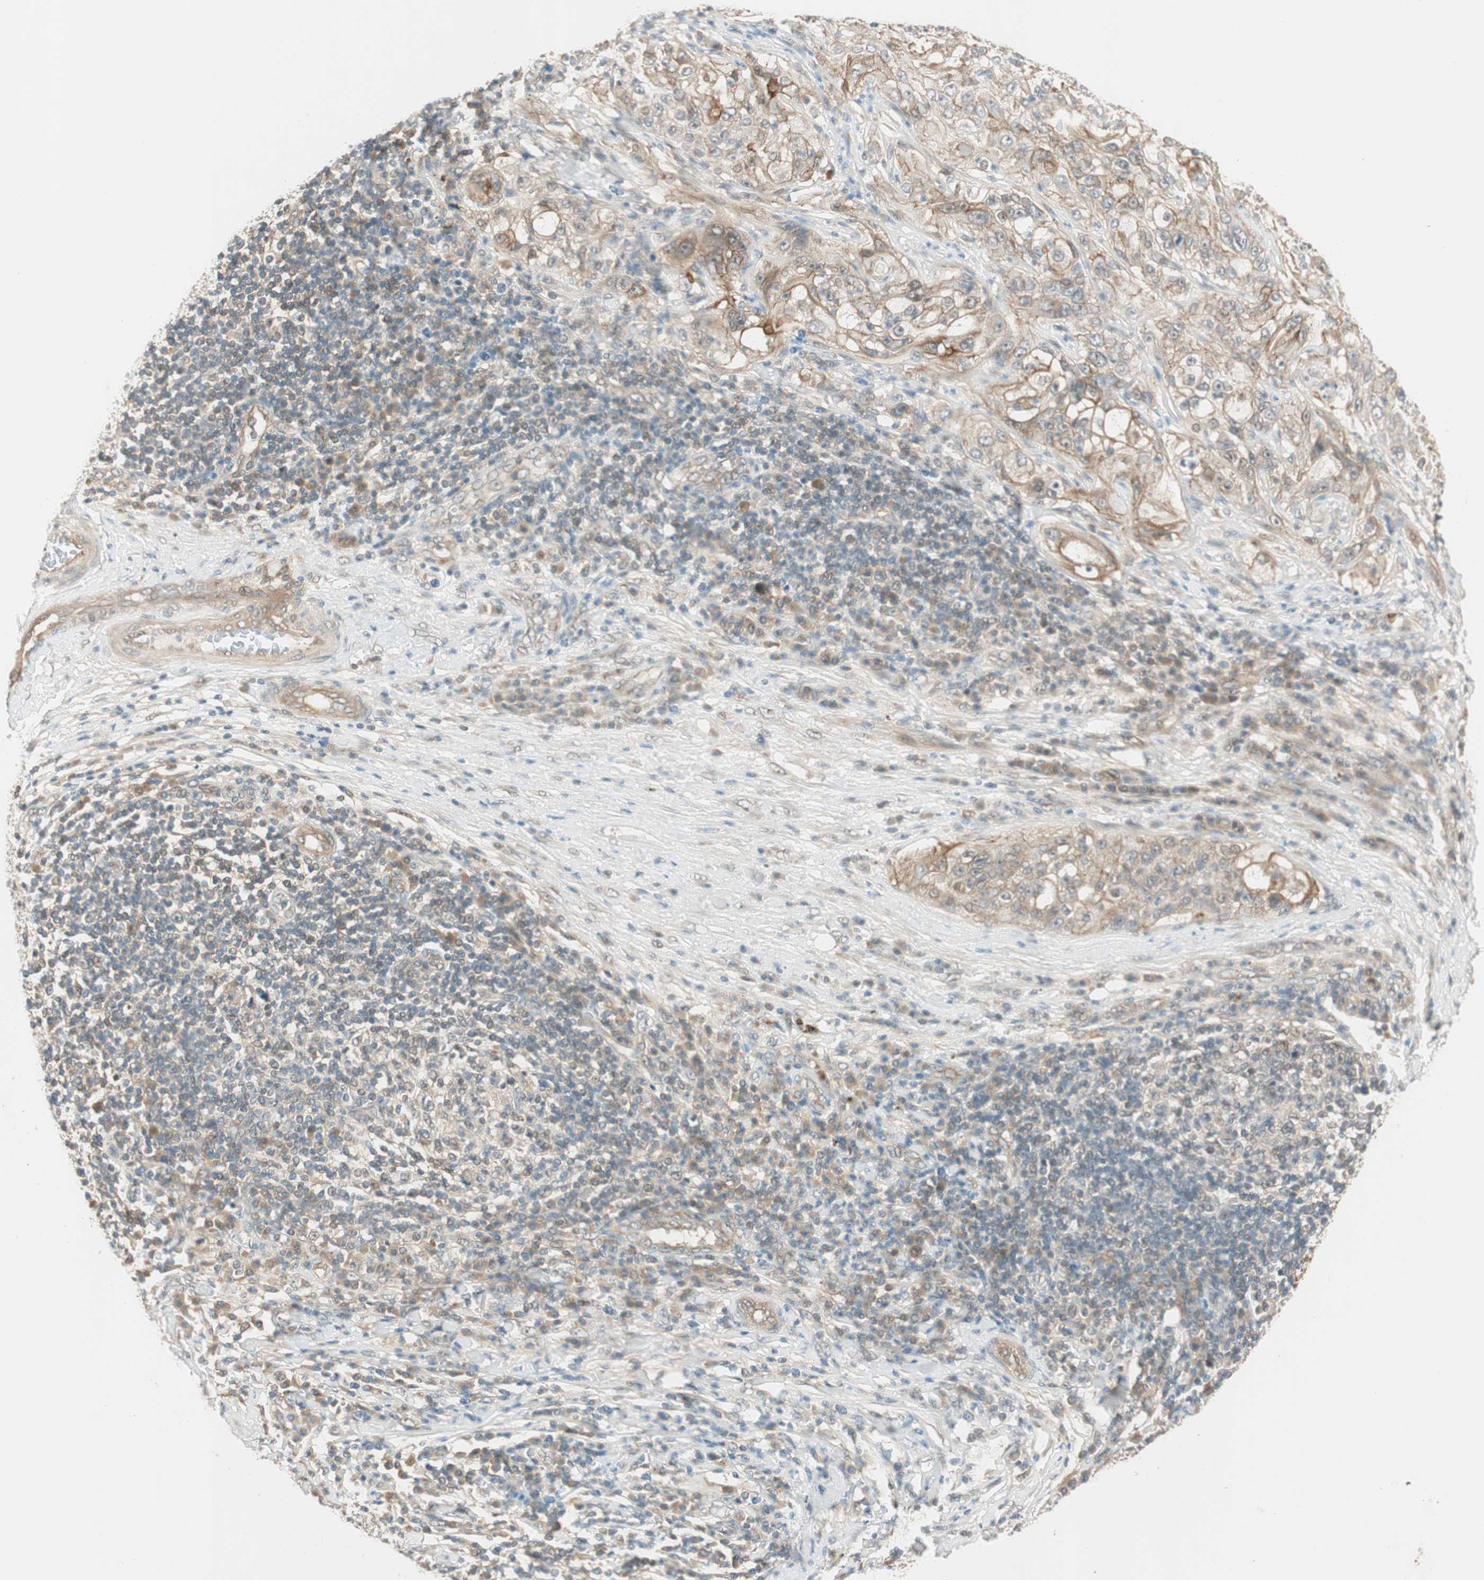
{"staining": {"intensity": "moderate", "quantity": ">75%", "location": "cytoplasmic/membranous"}, "tissue": "lung cancer", "cell_type": "Tumor cells", "image_type": "cancer", "snomed": [{"axis": "morphology", "description": "Inflammation, NOS"}, {"axis": "morphology", "description": "Squamous cell carcinoma, NOS"}, {"axis": "topography", "description": "Lymph node"}, {"axis": "topography", "description": "Soft tissue"}, {"axis": "topography", "description": "Lung"}], "caption": "Human lung cancer (squamous cell carcinoma) stained with a brown dye displays moderate cytoplasmic/membranous positive positivity in approximately >75% of tumor cells.", "gene": "PSMD8", "patient": {"sex": "male", "age": 66}}